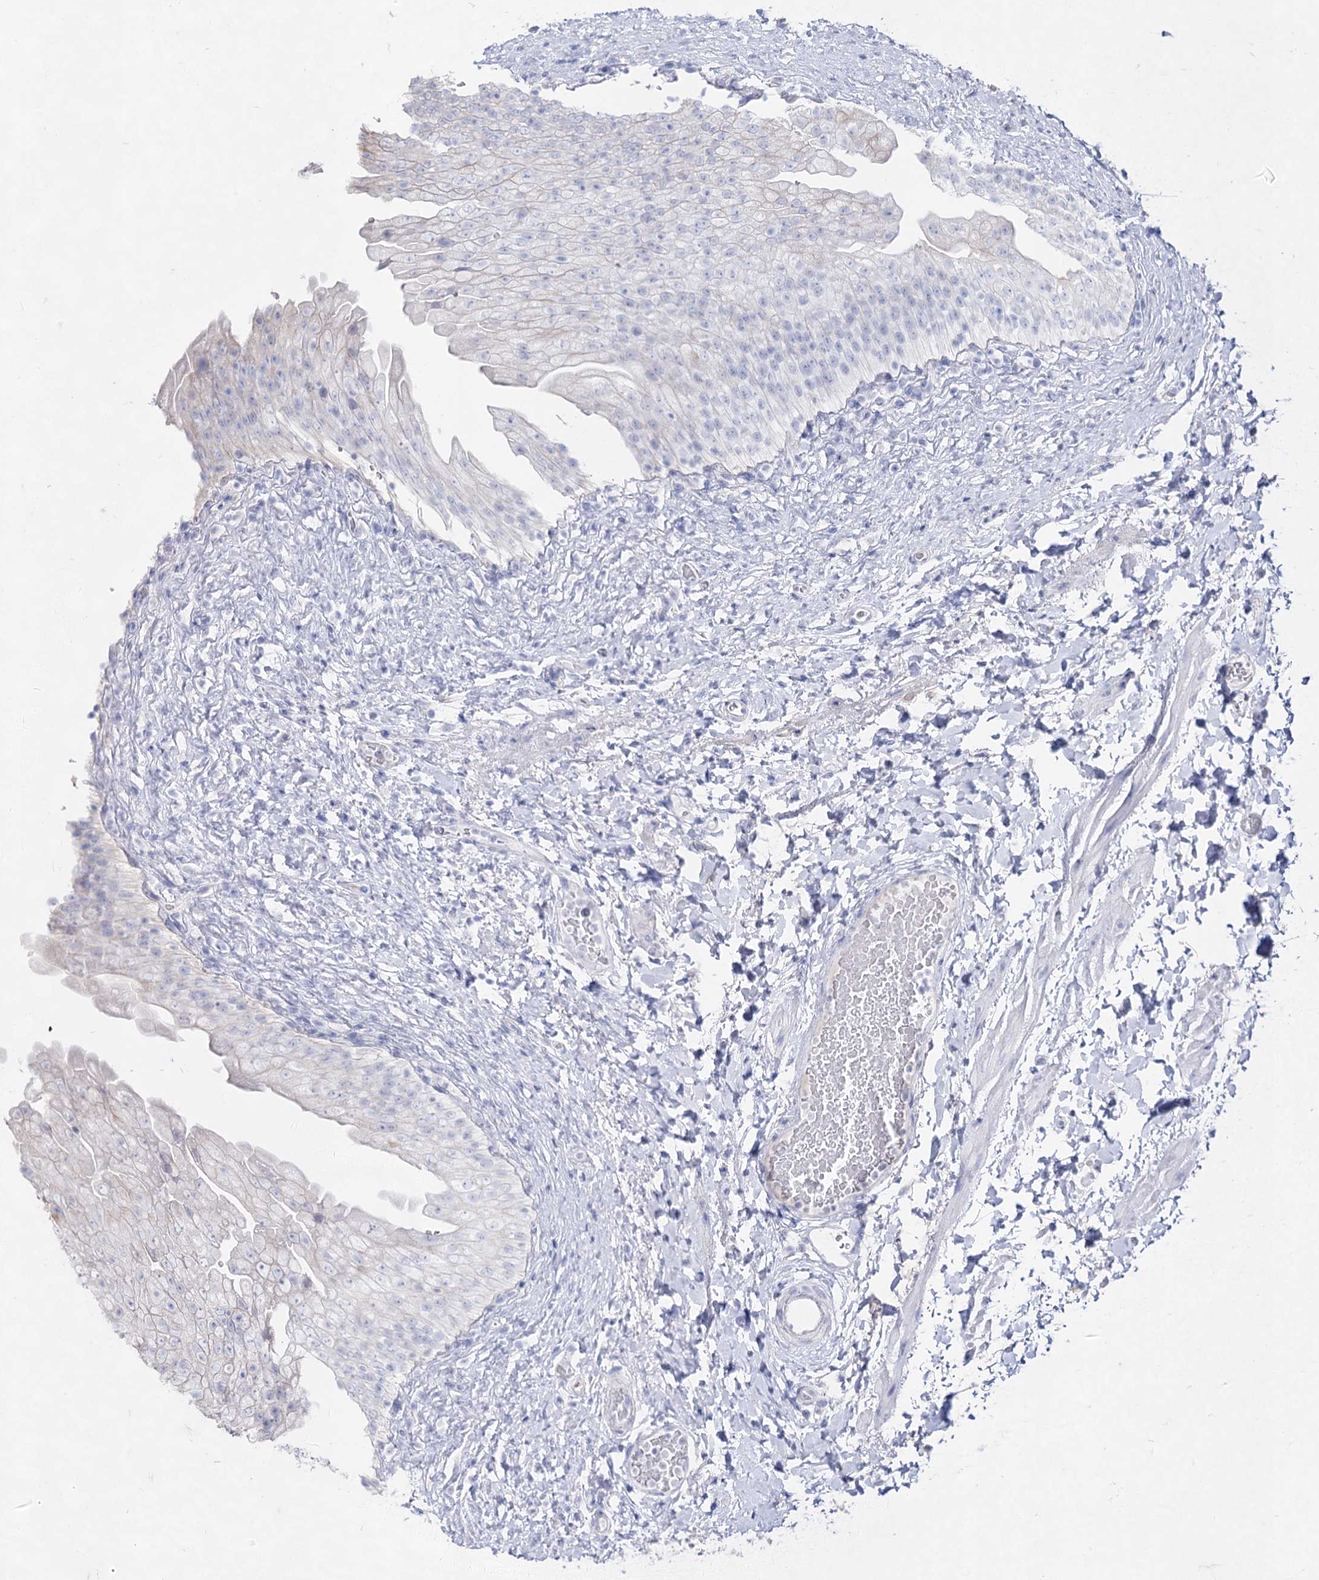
{"staining": {"intensity": "negative", "quantity": "none", "location": "none"}, "tissue": "urinary bladder", "cell_type": "Urothelial cells", "image_type": "normal", "snomed": [{"axis": "morphology", "description": "Normal tissue, NOS"}, {"axis": "topography", "description": "Urinary bladder"}], "caption": "Protein analysis of benign urinary bladder demonstrates no significant staining in urothelial cells. (DAB (3,3'-diaminobenzidine) IHC, high magnification).", "gene": "ACRV1", "patient": {"sex": "female", "age": 27}}